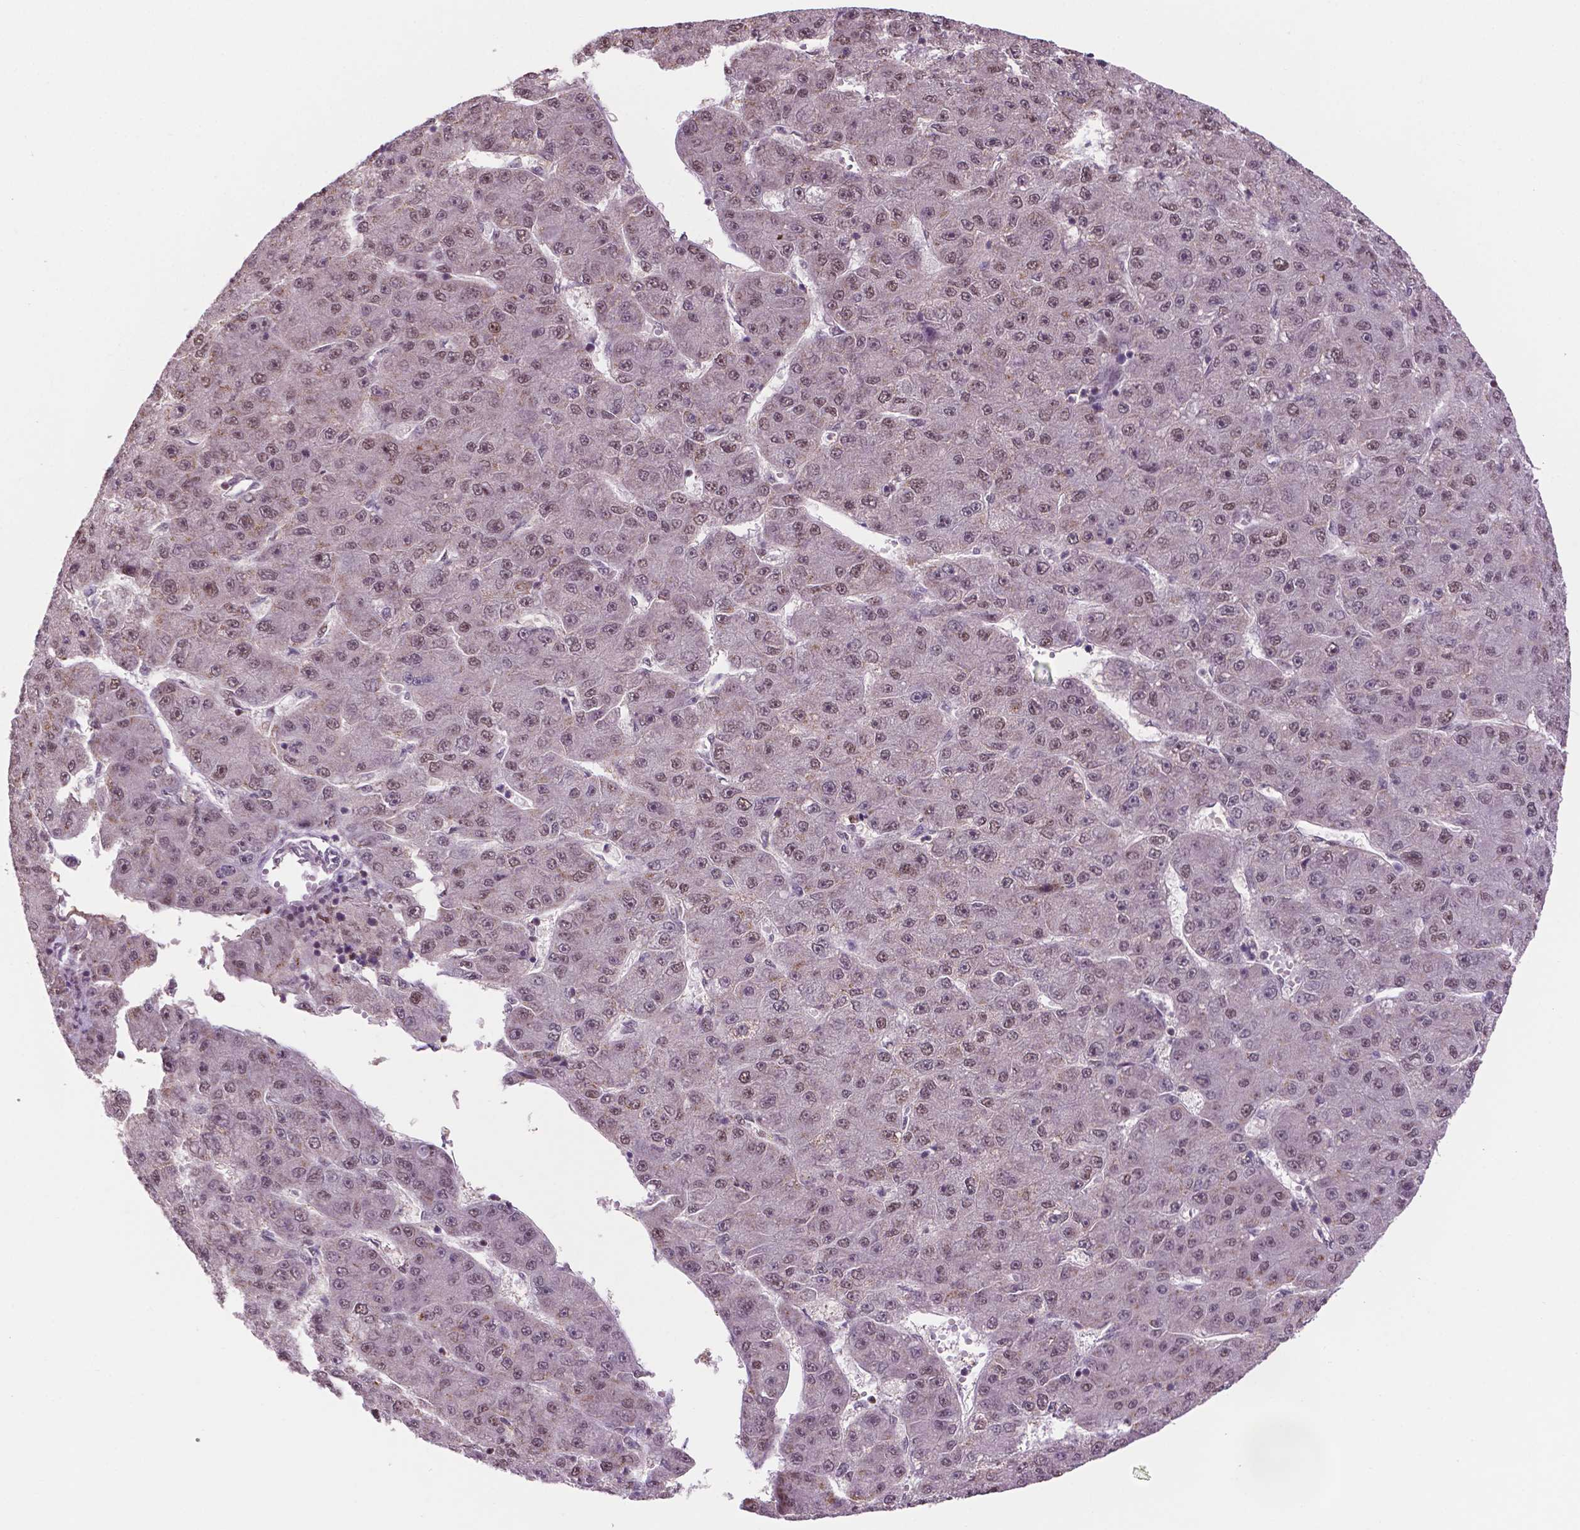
{"staining": {"intensity": "weak", "quantity": "25%-75%", "location": "nuclear"}, "tissue": "liver cancer", "cell_type": "Tumor cells", "image_type": "cancer", "snomed": [{"axis": "morphology", "description": "Carcinoma, Hepatocellular, NOS"}, {"axis": "topography", "description": "Liver"}], "caption": "Liver cancer (hepatocellular carcinoma) tissue displays weak nuclear expression in about 25%-75% of tumor cells", "gene": "PER2", "patient": {"sex": "male", "age": 67}}